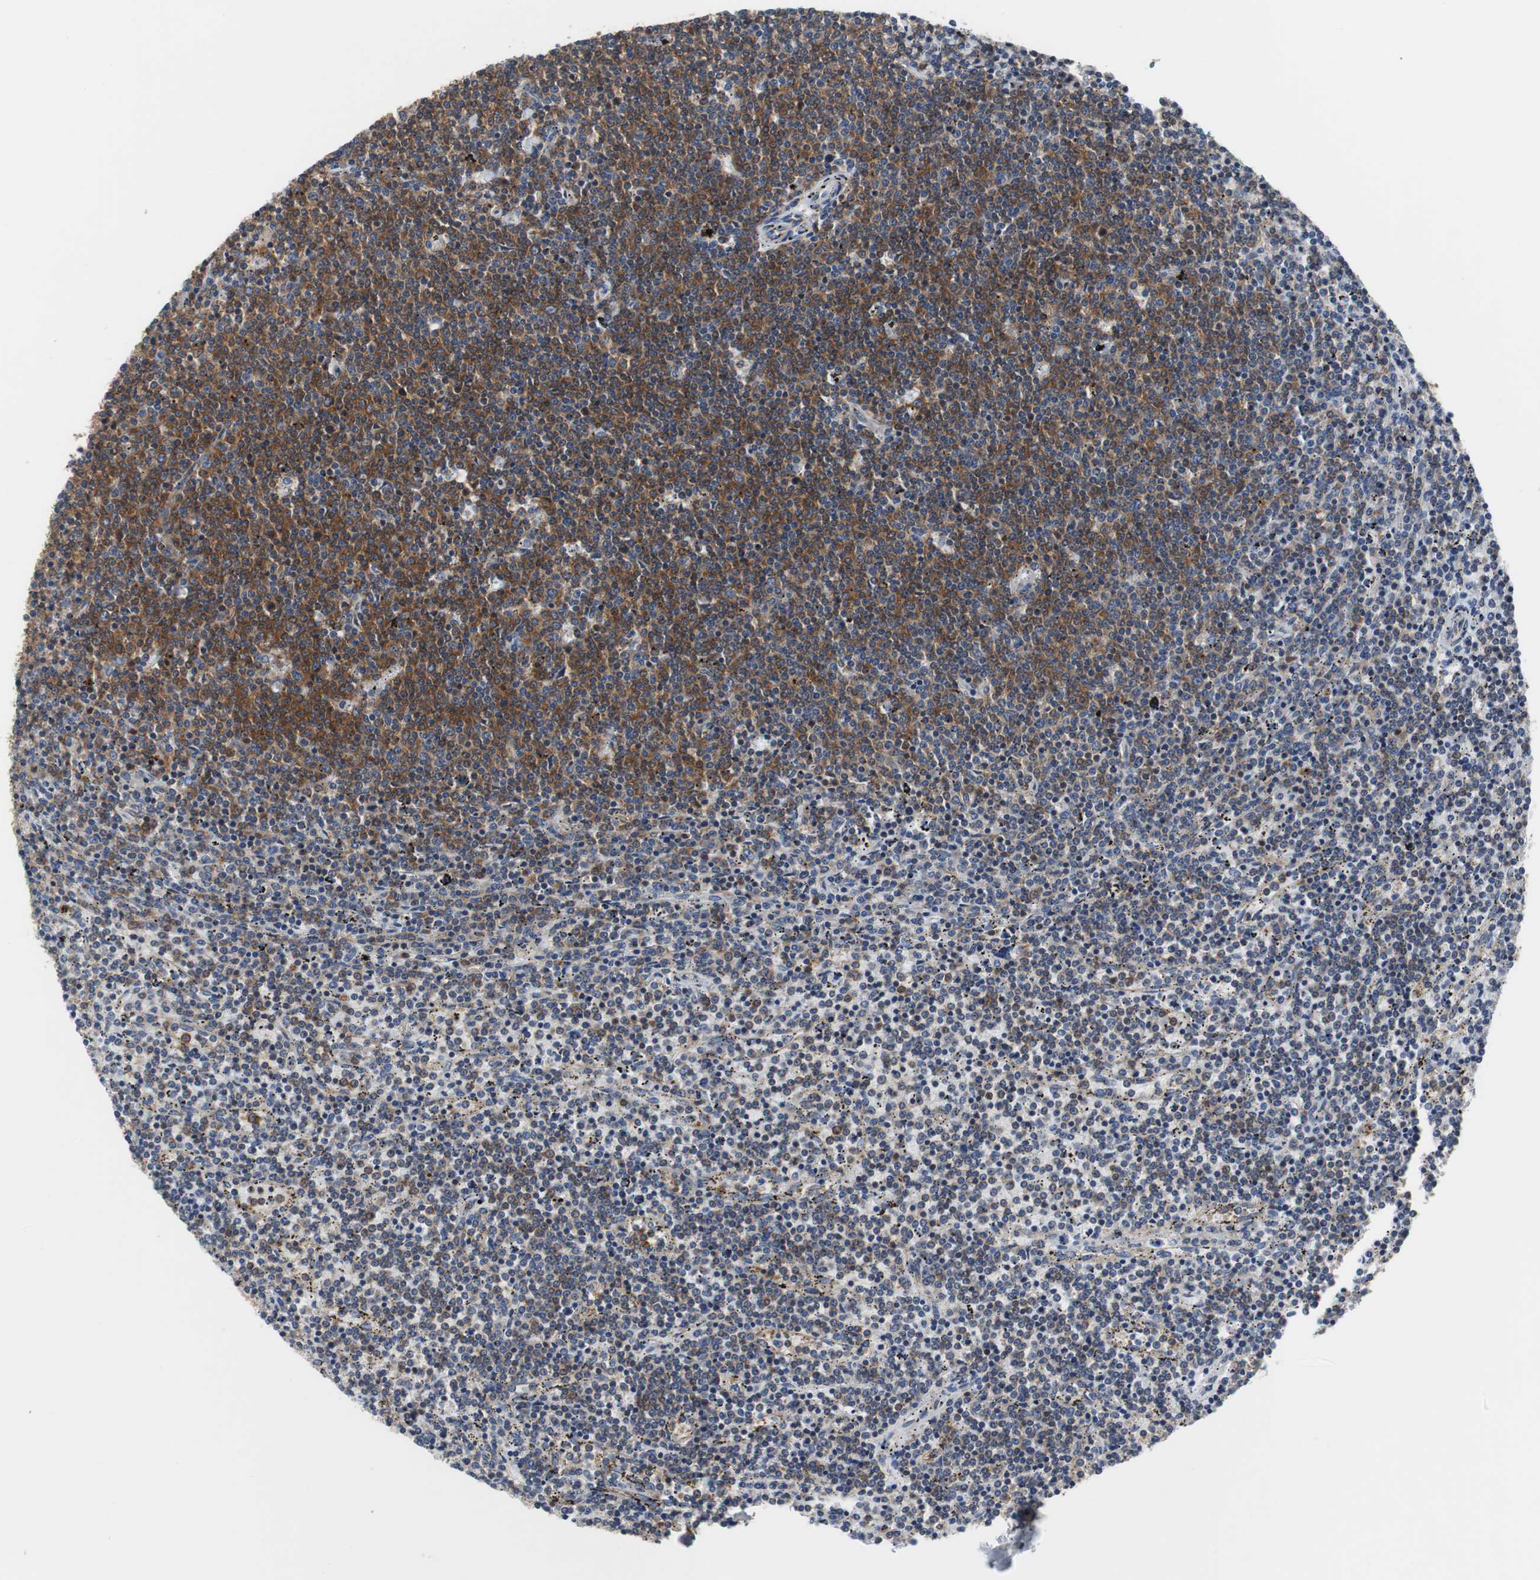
{"staining": {"intensity": "strong", "quantity": "25%-75%", "location": "cytoplasmic/membranous"}, "tissue": "lymphoma", "cell_type": "Tumor cells", "image_type": "cancer", "snomed": [{"axis": "morphology", "description": "Malignant lymphoma, non-Hodgkin's type, Low grade"}, {"axis": "topography", "description": "Spleen"}], "caption": "IHC micrograph of lymphoma stained for a protein (brown), which displays high levels of strong cytoplasmic/membranous staining in approximately 25%-75% of tumor cells.", "gene": "BRAF", "patient": {"sex": "female", "age": 50}}